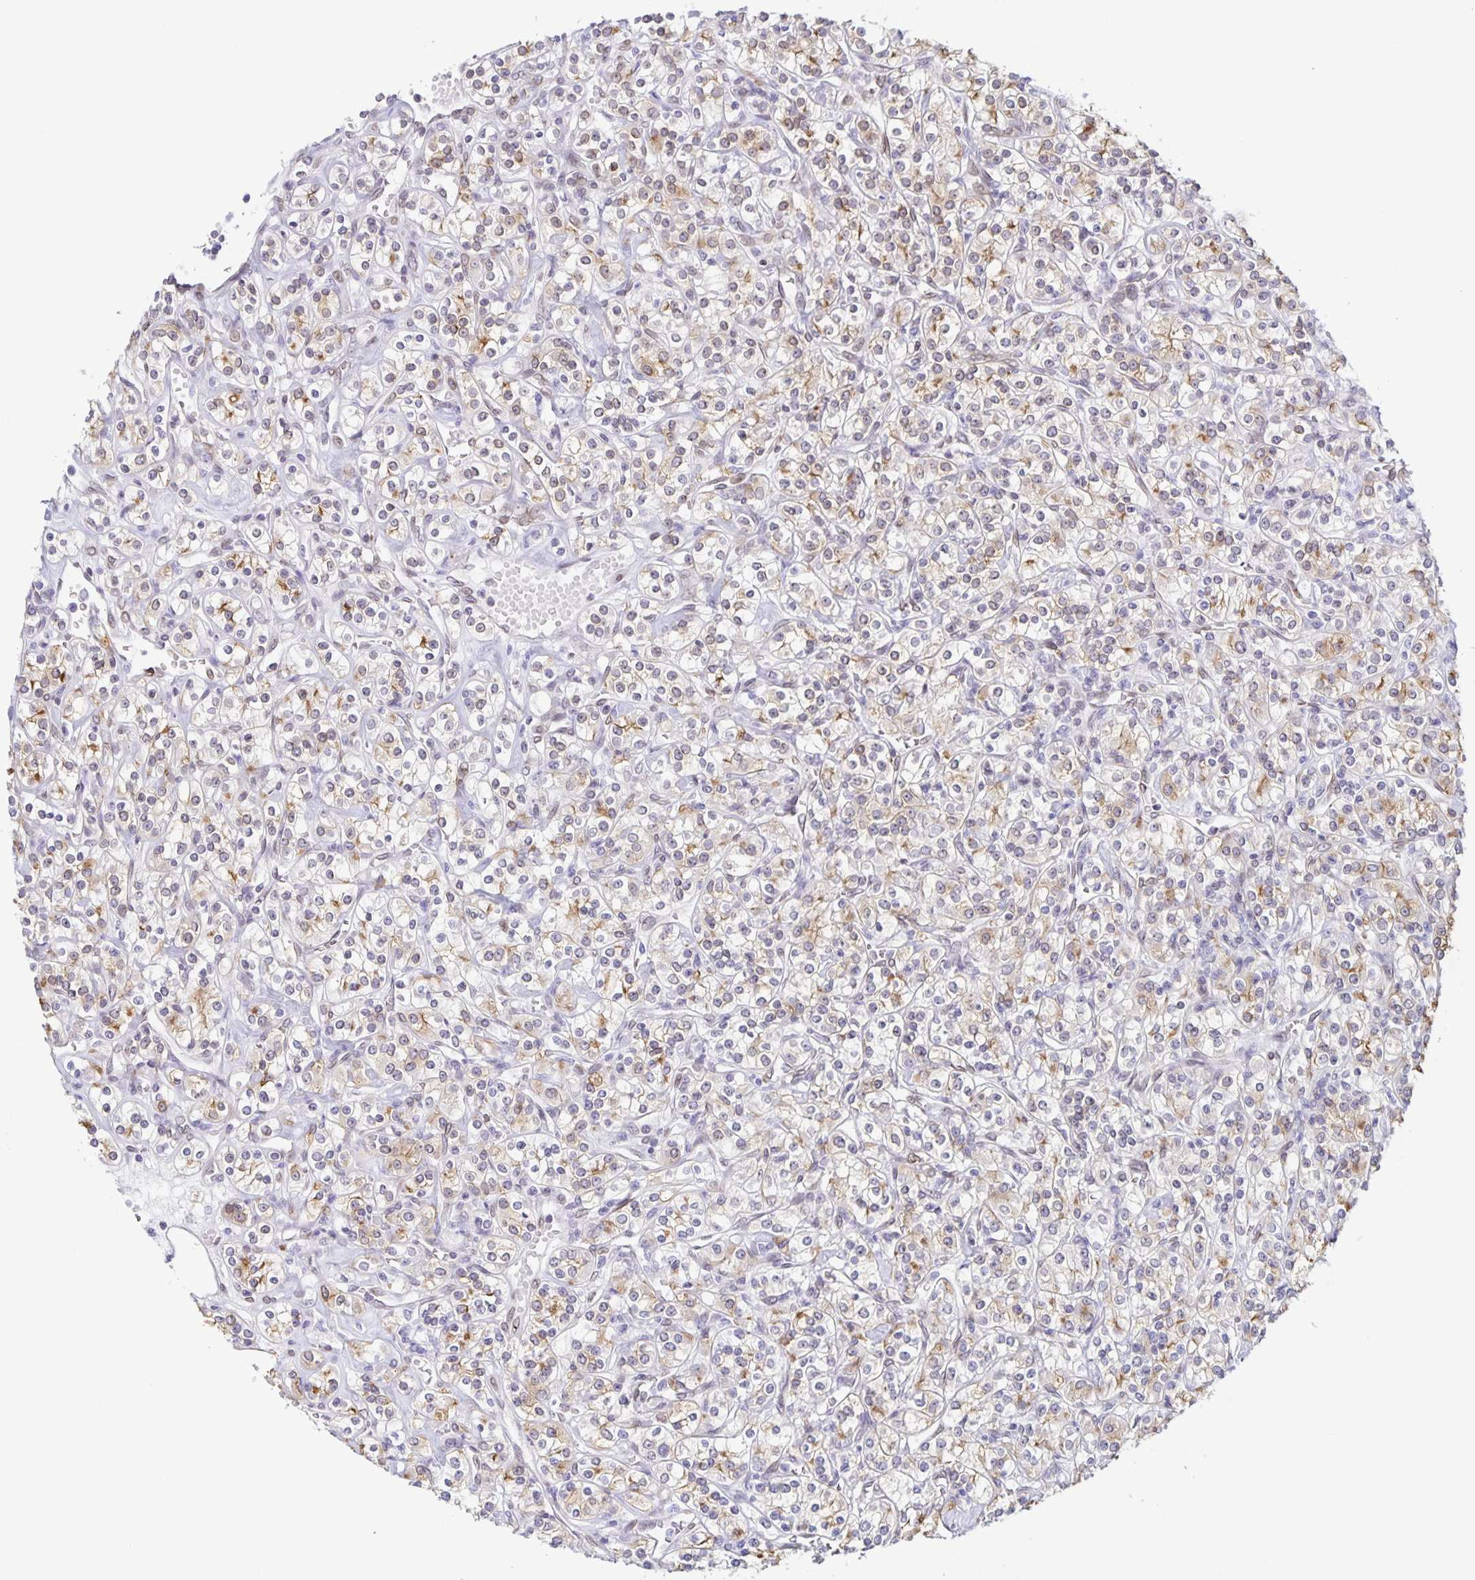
{"staining": {"intensity": "weak", "quantity": "25%-75%", "location": "cytoplasmic/membranous,nuclear"}, "tissue": "renal cancer", "cell_type": "Tumor cells", "image_type": "cancer", "snomed": [{"axis": "morphology", "description": "Adenocarcinoma, NOS"}, {"axis": "topography", "description": "Kidney"}], "caption": "This is a photomicrograph of IHC staining of adenocarcinoma (renal), which shows weak positivity in the cytoplasmic/membranous and nuclear of tumor cells.", "gene": "SYNE2", "patient": {"sex": "male", "age": 77}}